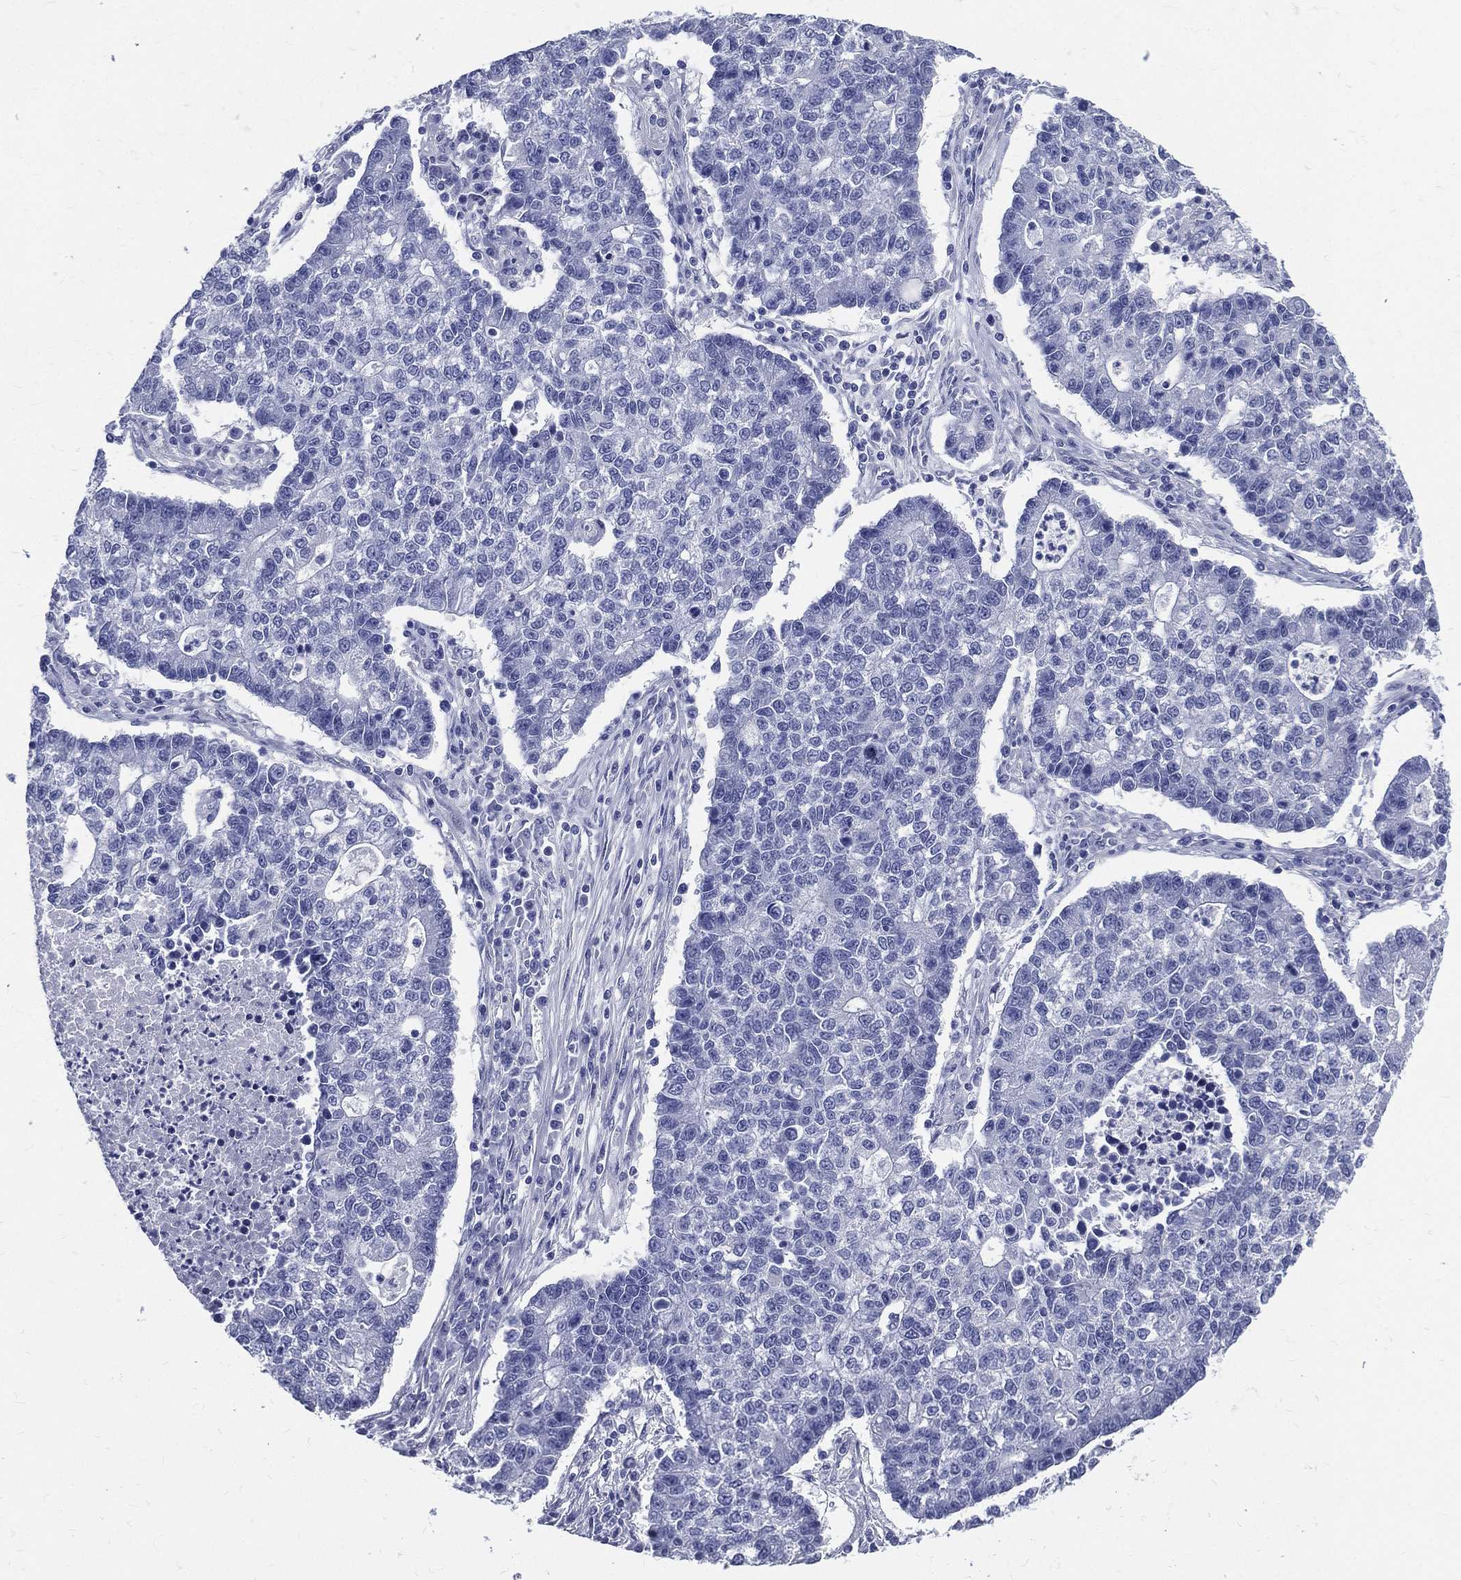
{"staining": {"intensity": "negative", "quantity": "none", "location": "none"}, "tissue": "lung cancer", "cell_type": "Tumor cells", "image_type": "cancer", "snomed": [{"axis": "morphology", "description": "Adenocarcinoma, NOS"}, {"axis": "topography", "description": "Lung"}], "caption": "IHC histopathology image of human lung cancer (adenocarcinoma) stained for a protein (brown), which exhibits no staining in tumor cells. (DAB immunohistochemistry (IHC) visualized using brightfield microscopy, high magnification).", "gene": "DPYS", "patient": {"sex": "male", "age": 57}}